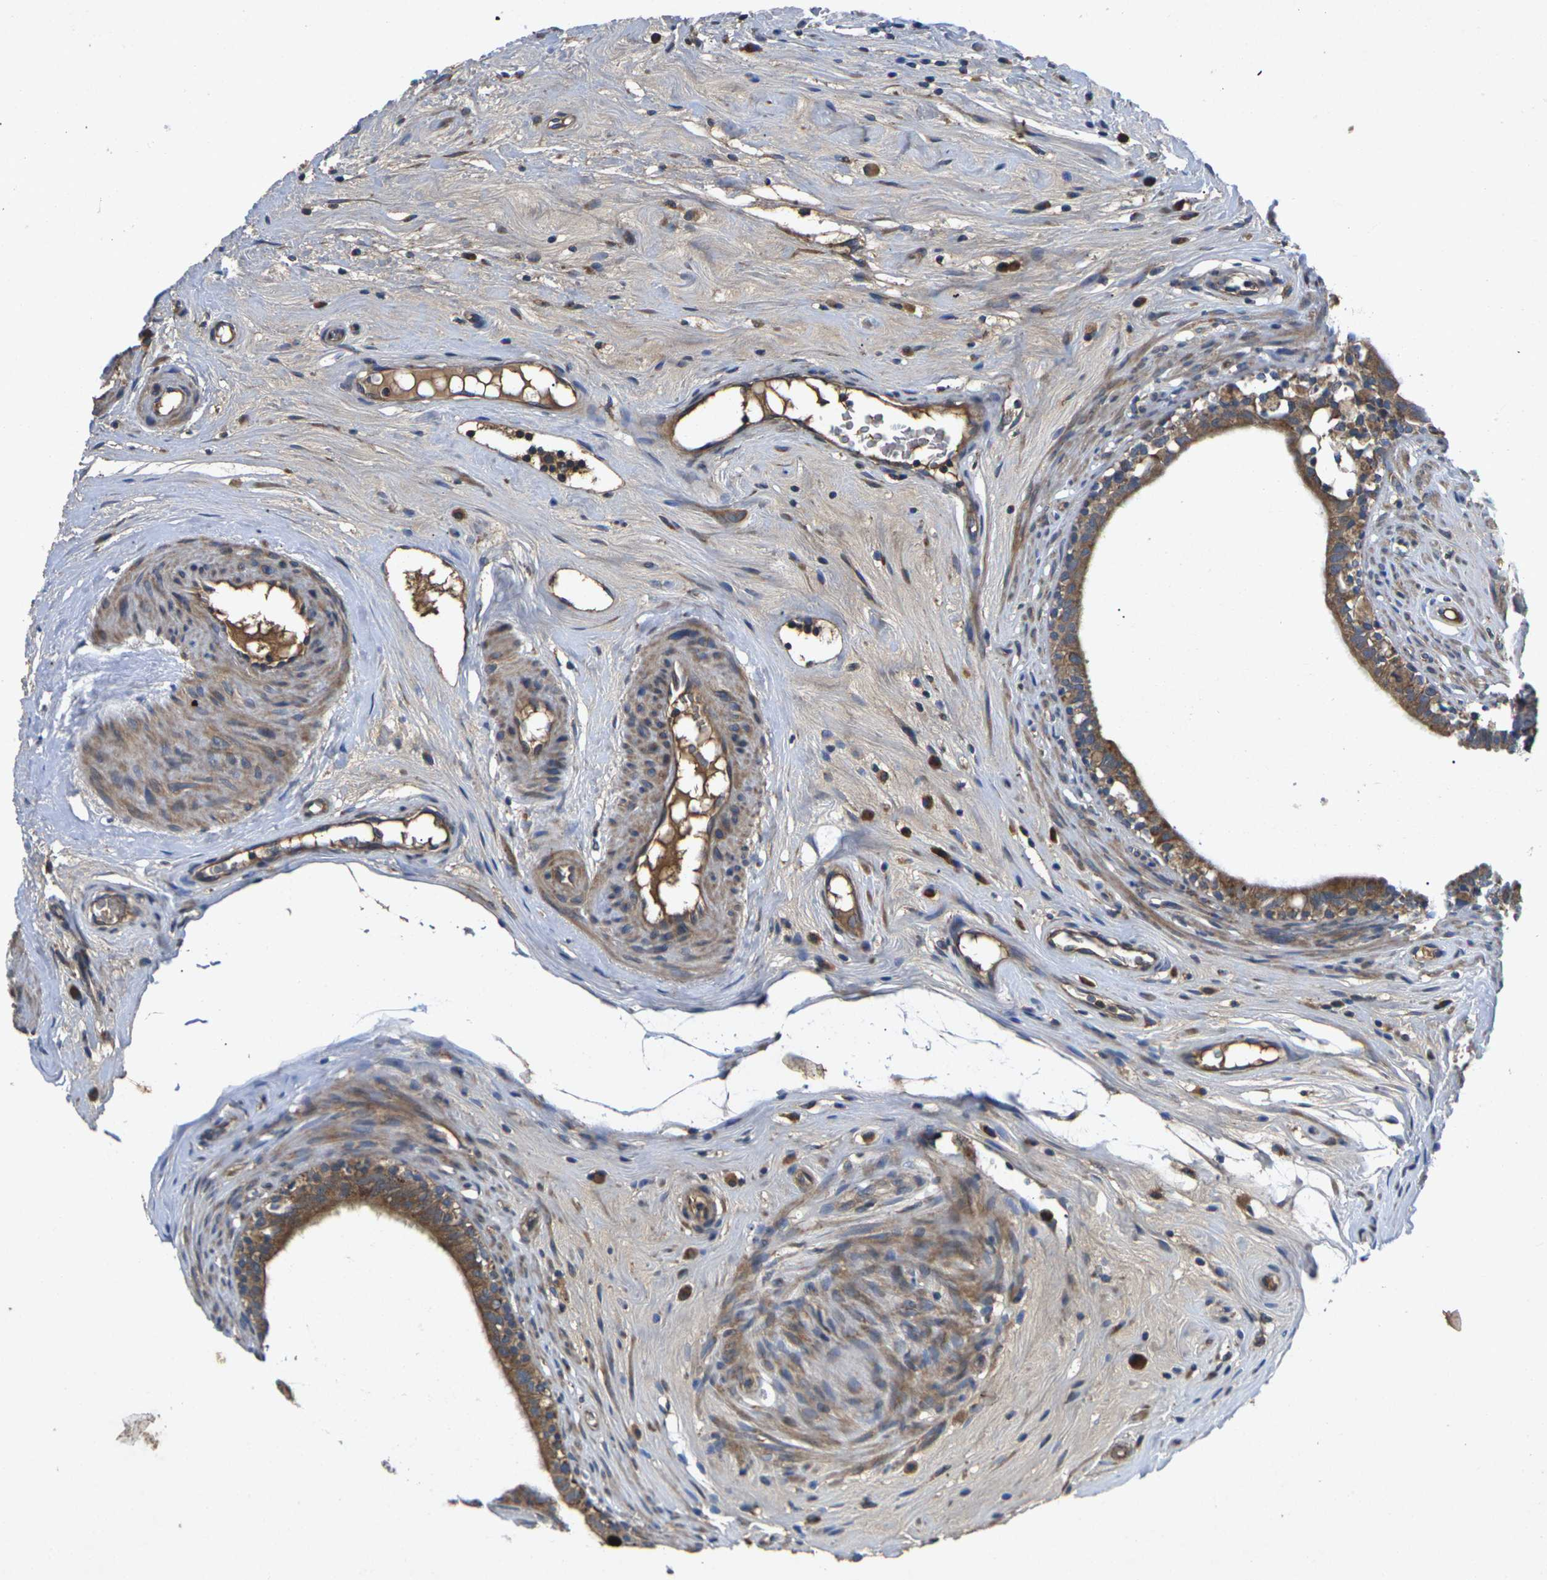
{"staining": {"intensity": "moderate", "quantity": ">75%", "location": "cytoplasmic/membranous"}, "tissue": "epididymis", "cell_type": "Glandular cells", "image_type": "normal", "snomed": [{"axis": "morphology", "description": "Normal tissue, NOS"}, {"axis": "morphology", "description": "Inflammation, NOS"}, {"axis": "topography", "description": "Epididymis"}], "caption": "Protein expression analysis of normal epididymis shows moderate cytoplasmic/membranous expression in approximately >75% of glandular cells.", "gene": "KIF1B", "patient": {"sex": "male", "age": 84}}